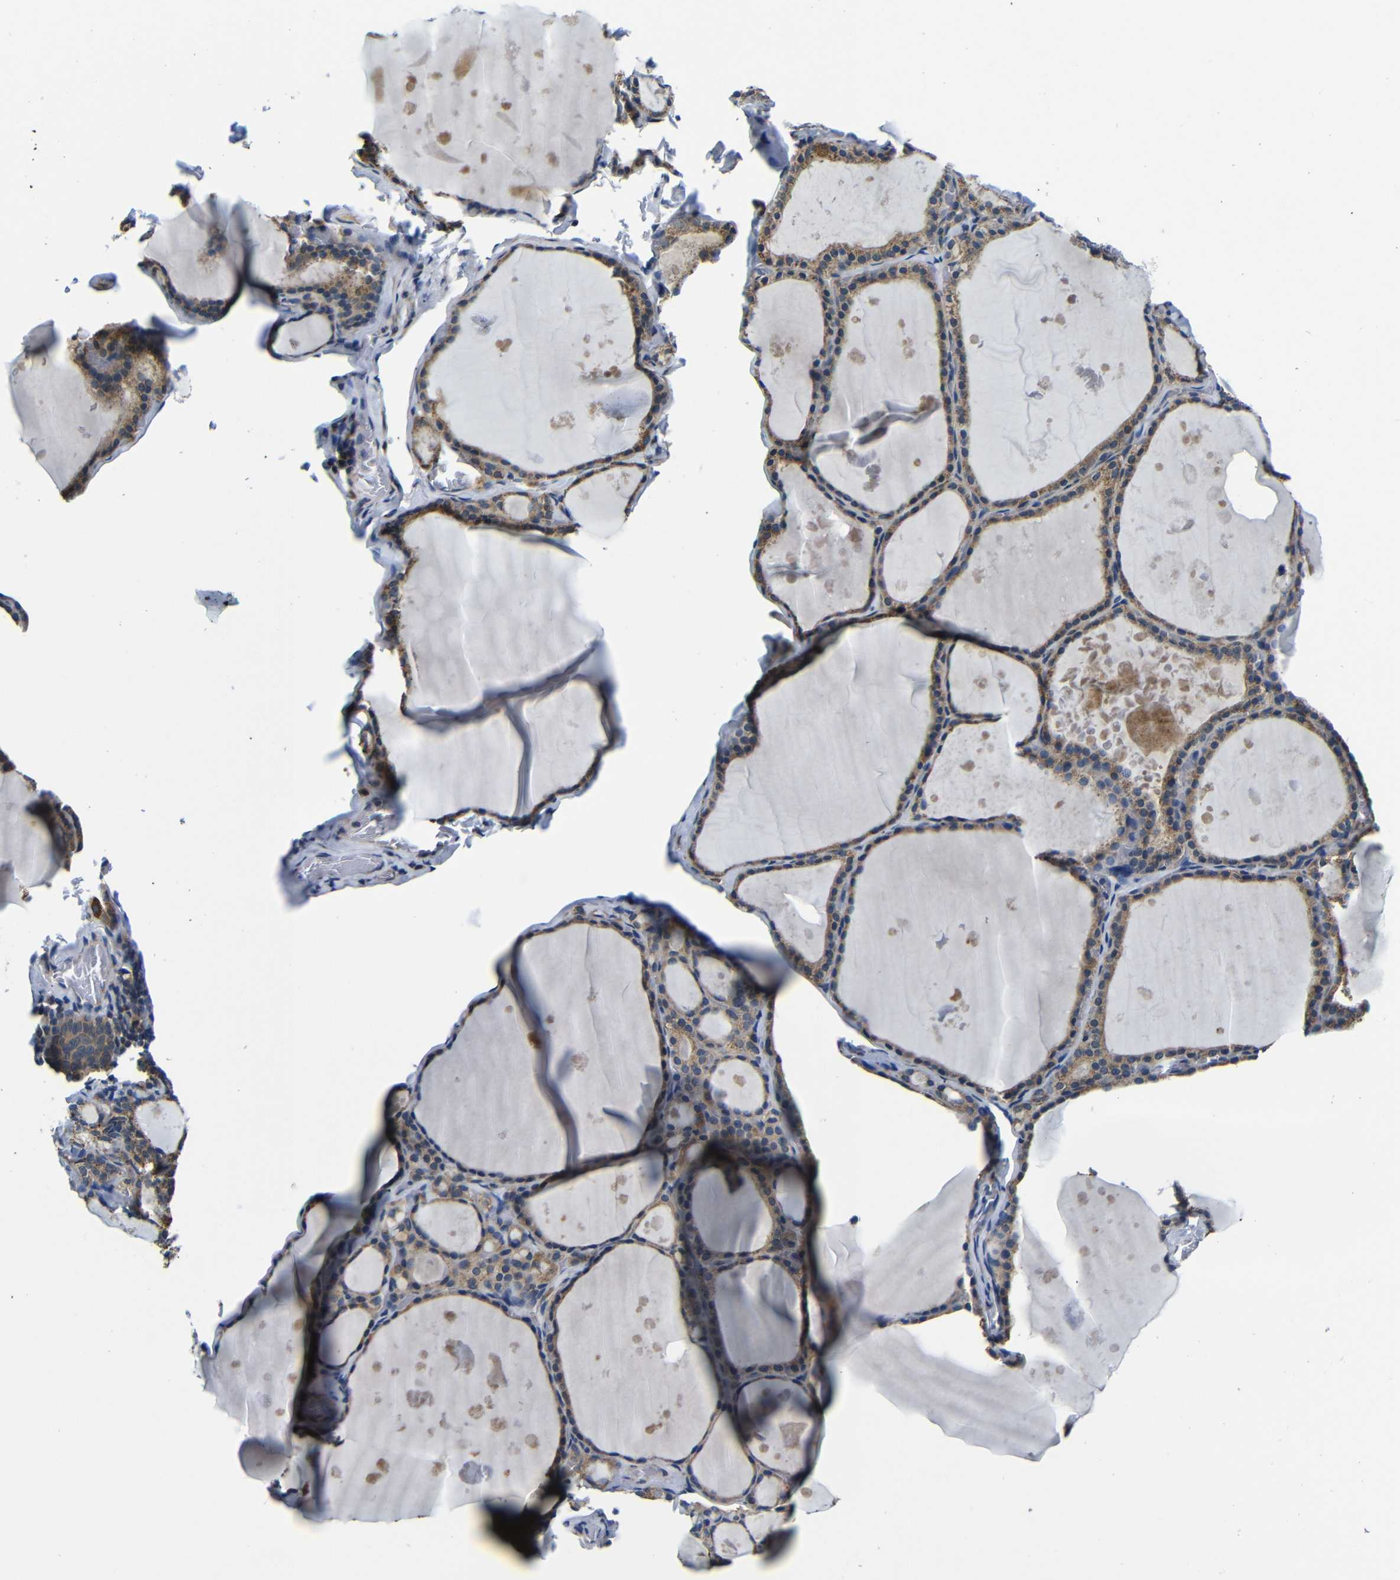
{"staining": {"intensity": "moderate", "quantity": ">75%", "location": "cytoplasmic/membranous"}, "tissue": "thyroid gland", "cell_type": "Glandular cells", "image_type": "normal", "snomed": [{"axis": "morphology", "description": "Normal tissue, NOS"}, {"axis": "topography", "description": "Thyroid gland"}], "caption": "A high-resolution micrograph shows immunohistochemistry (IHC) staining of benign thyroid gland, which exhibits moderate cytoplasmic/membranous staining in about >75% of glandular cells. (DAB IHC with brightfield microscopy, high magnification).", "gene": "FKBP14", "patient": {"sex": "male", "age": 56}}